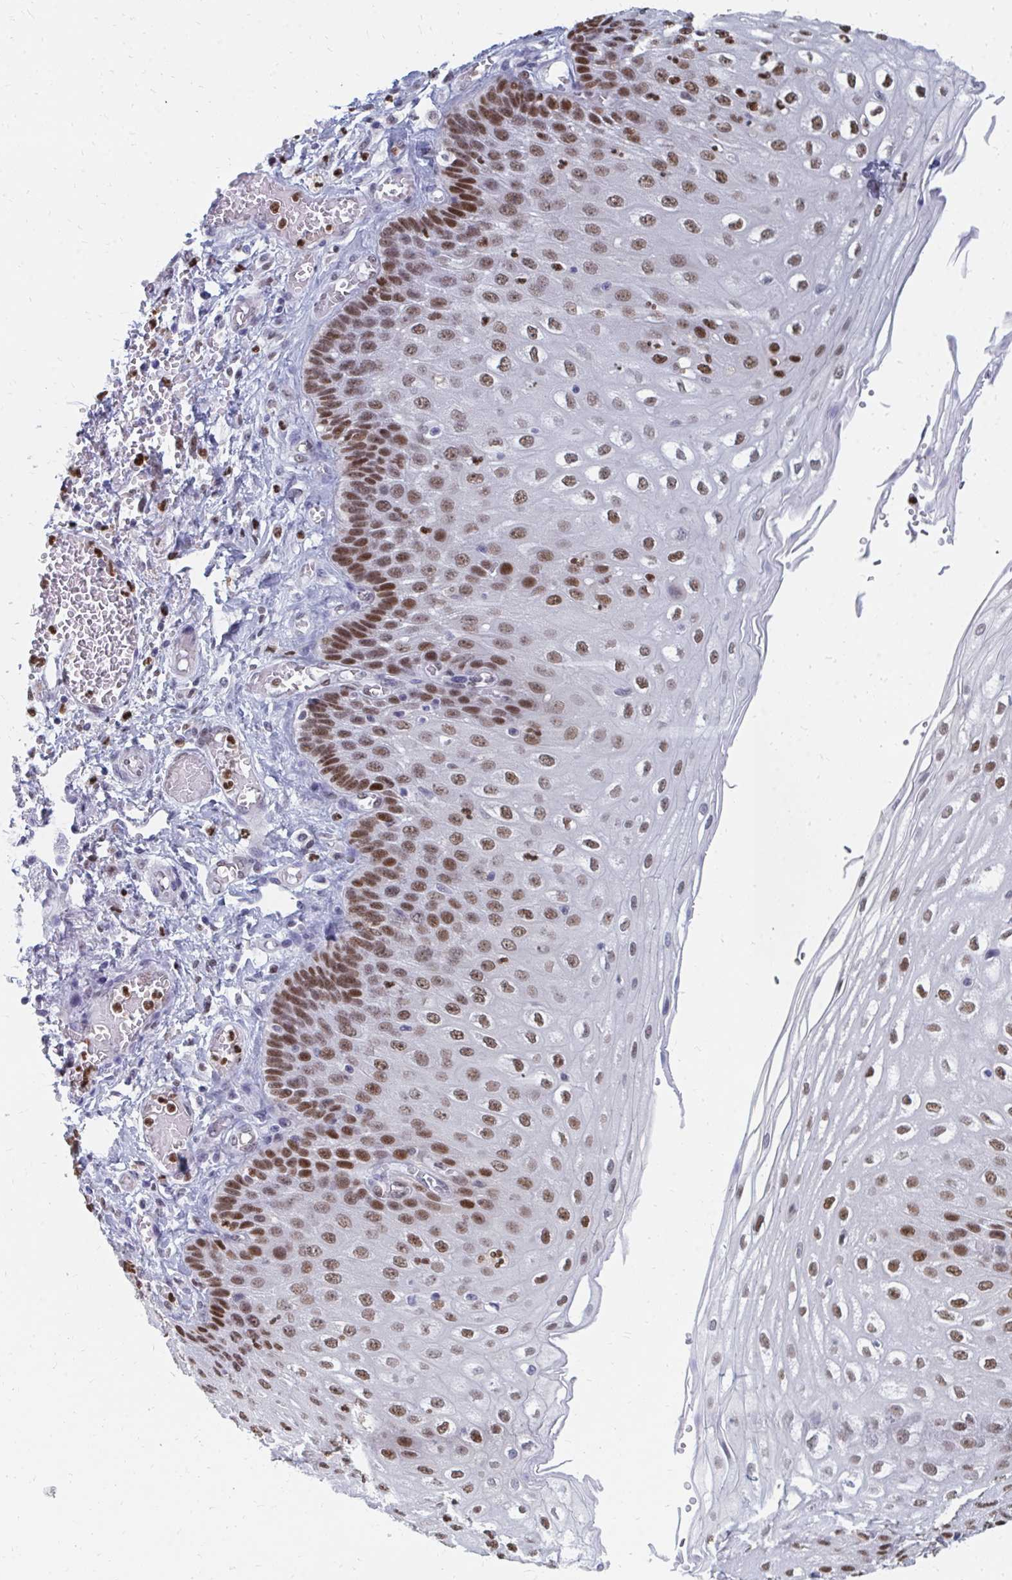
{"staining": {"intensity": "strong", "quantity": ">75%", "location": "nuclear"}, "tissue": "esophagus", "cell_type": "Squamous epithelial cells", "image_type": "normal", "snomed": [{"axis": "morphology", "description": "Normal tissue, NOS"}, {"axis": "morphology", "description": "Adenocarcinoma, NOS"}, {"axis": "topography", "description": "Esophagus"}], "caption": "IHC (DAB (3,3'-diaminobenzidine)) staining of unremarkable human esophagus demonstrates strong nuclear protein staining in about >75% of squamous epithelial cells. (DAB (3,3'-diaminobenzidine) IHC with brightfield microscopy, high magnification).", "gene": "PLK3", "patient": {"sex": "male", "age": 81}}